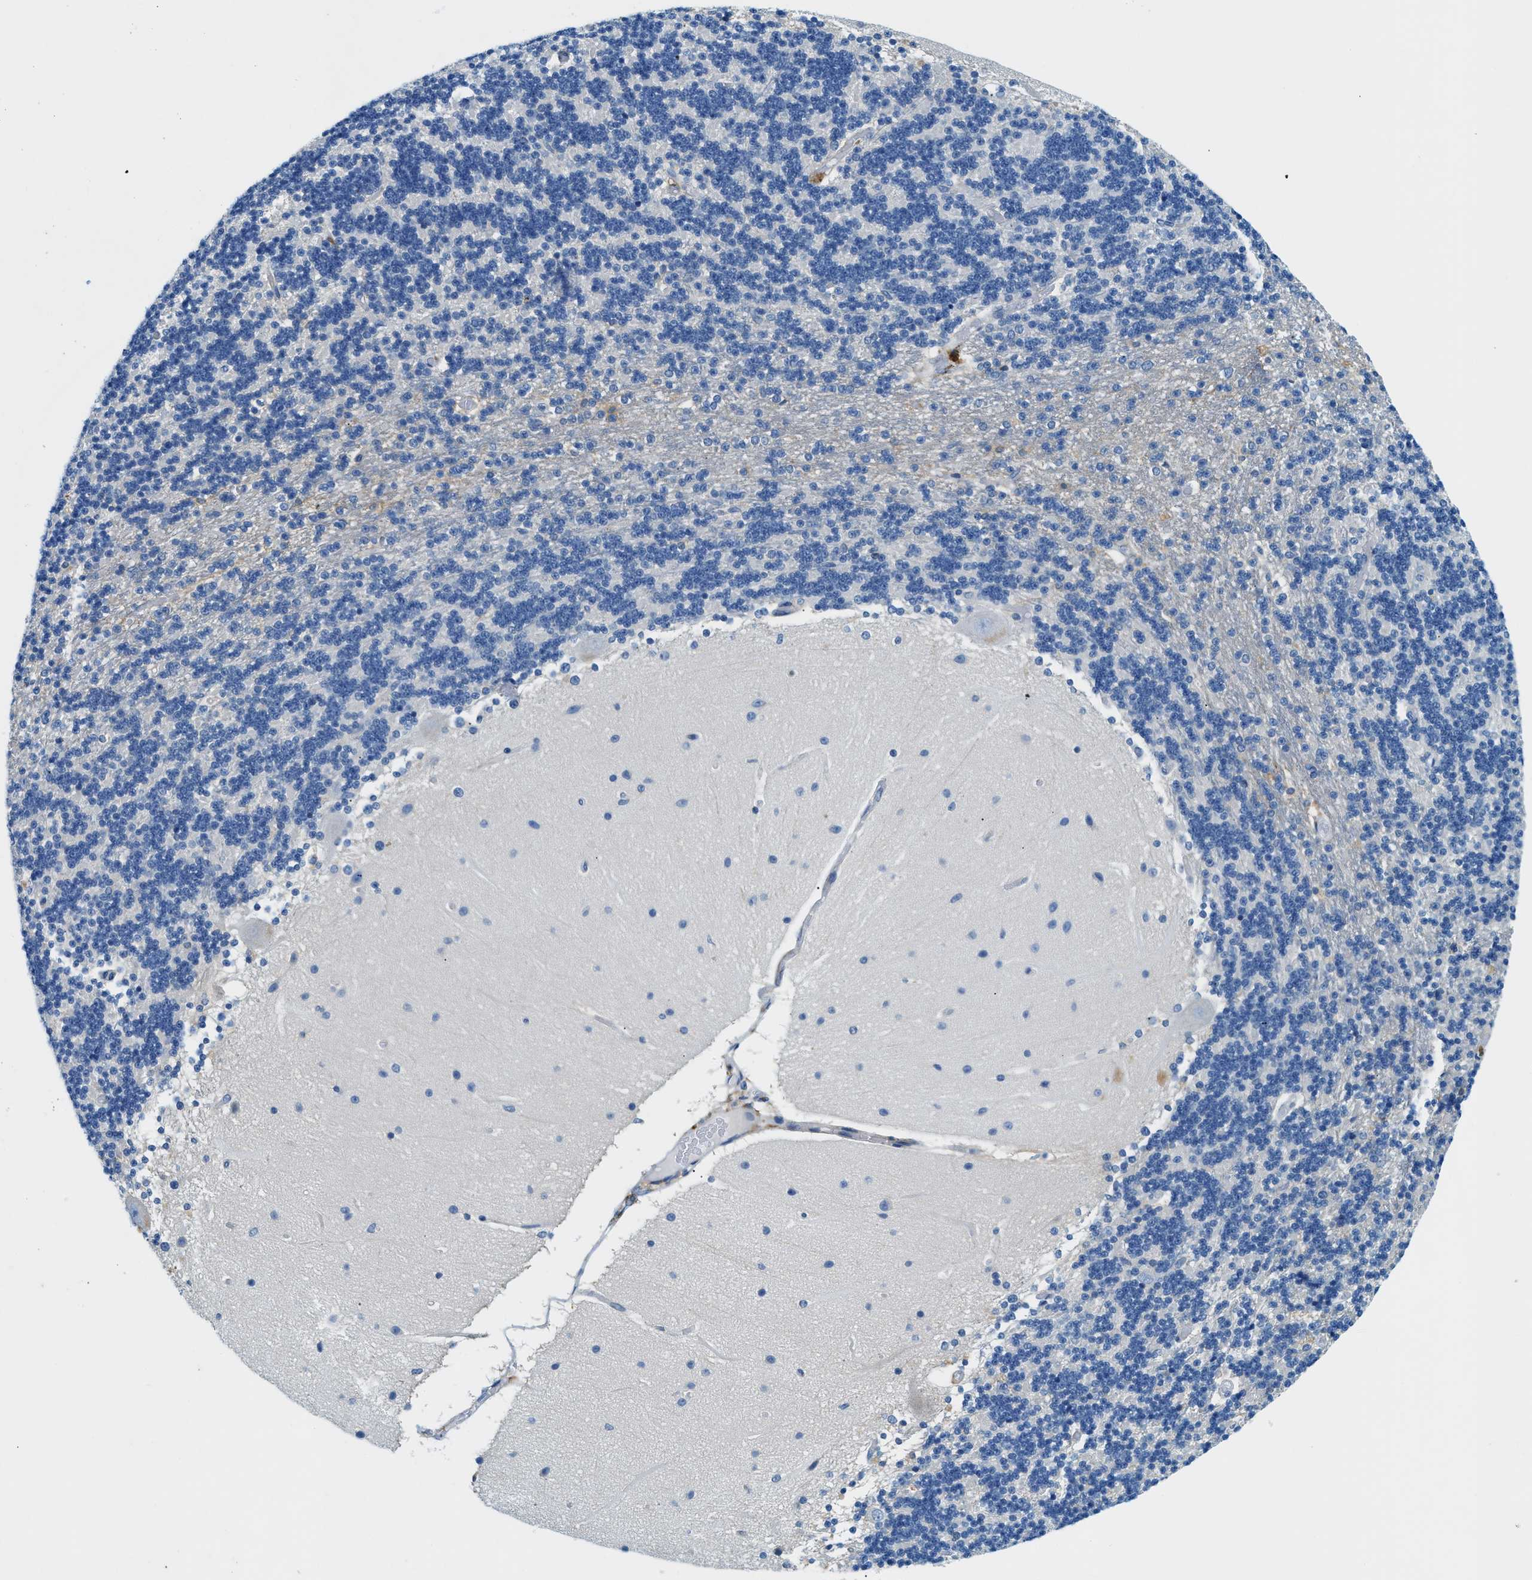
{"staining": {"intensity": "negative", "quantity": "none", "location": "none"}, "tissue": "cerebellum", "cell_type": "Cells in granular layer", "image_type": "normal", "snomed": [{"axis": "morphology", "description": "Normal tissue, NOS"}, {"axis": "topography", "description": "Cerebellum"}], "caption": "Immunohistochemistry (IHC) image of unremarkable cerebellum: human cerebellum stained with DAB (3,3'-diaminobenzidine) reveals no significant protein positivity in cells in granular layer.", "gene": "ZDHHC13", "patient": {"sex": "female", "age": 54}}